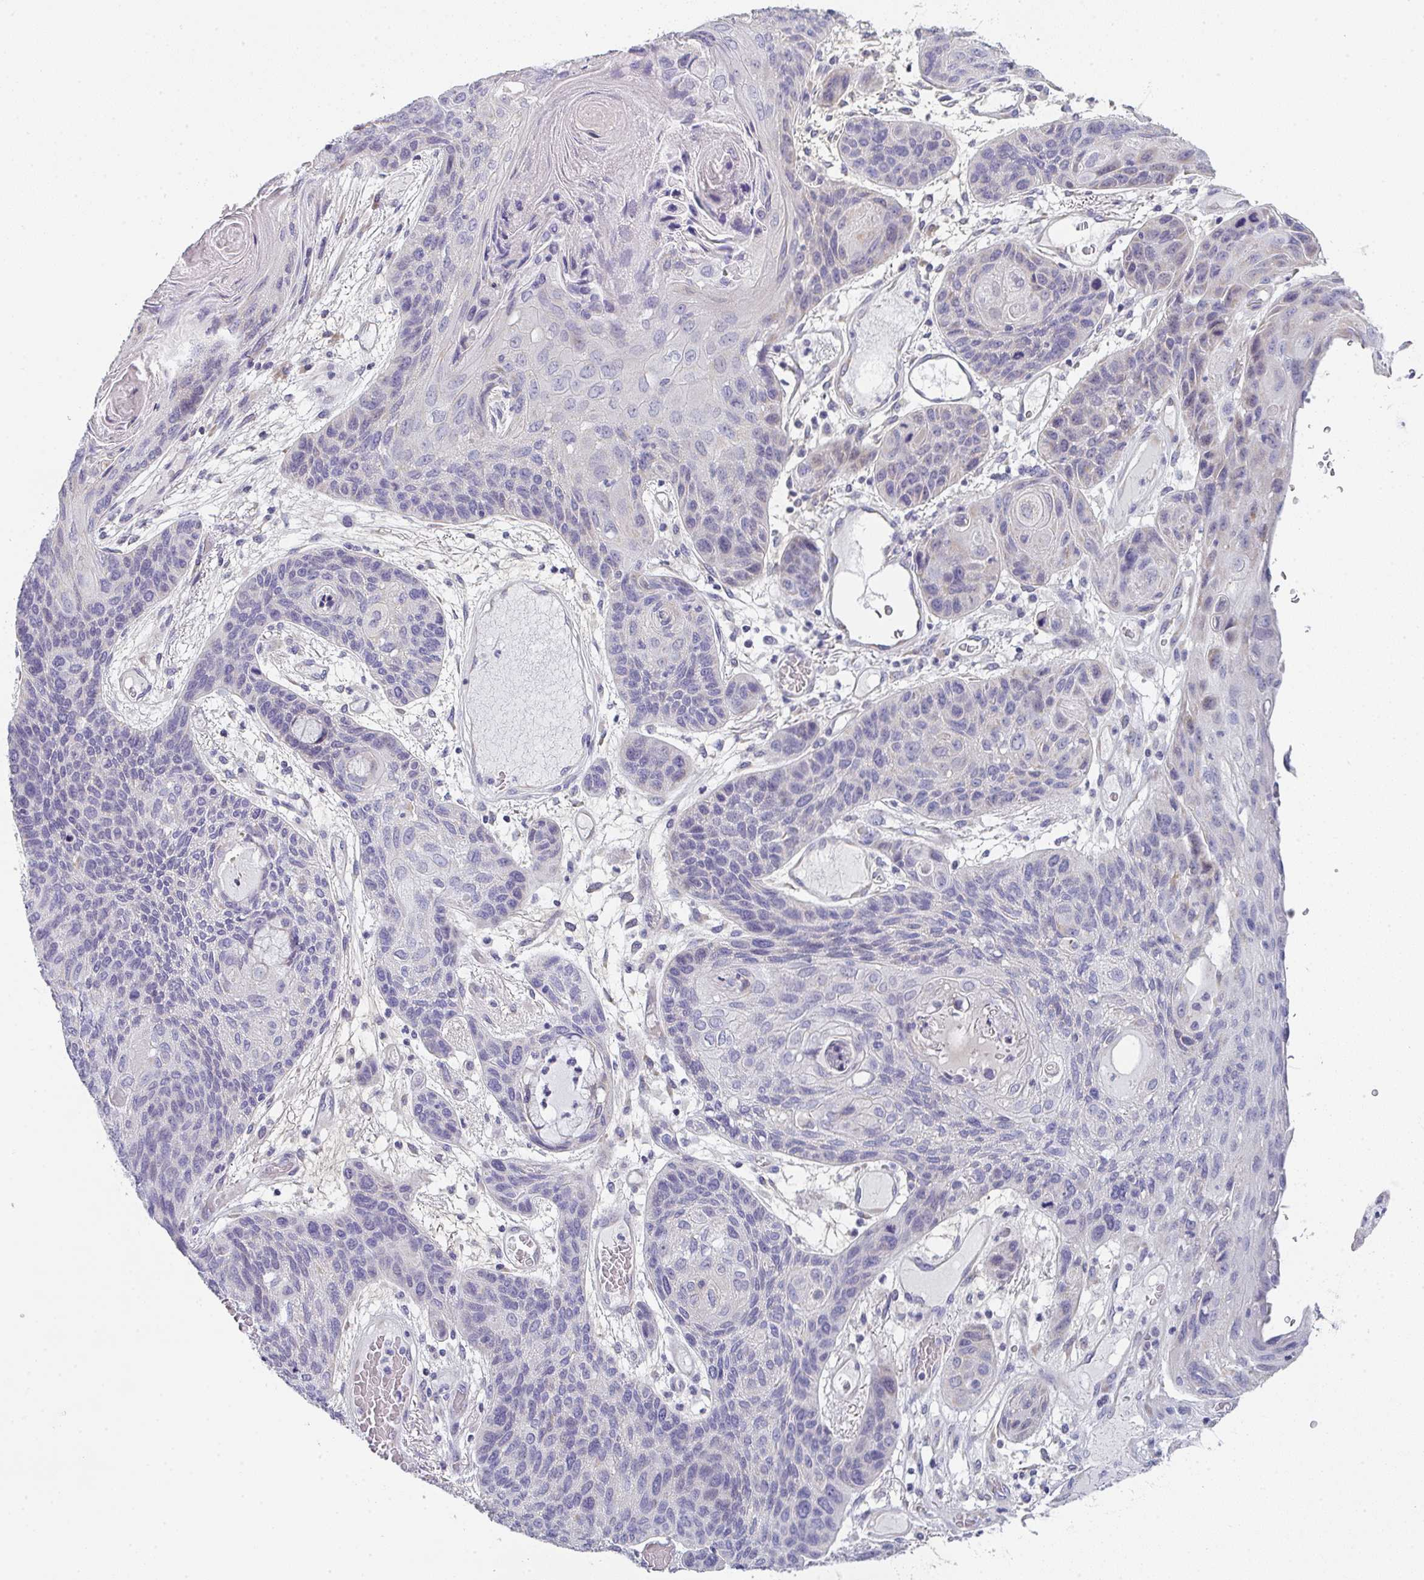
{"staining": {"intensity": "negative", "quantity": "none", "location": "none"}, "tissue": "lung cancer", "cell_type": "Tumor cells", "image_type": "cancer", "snomed": [{"axis": "morphology", "description": "Squamous cell carcinoma, NOS"}, {"axis": "morphology", "description": "Squamous cell carcinoma, metastatic, NOS"}, {"axis": "topography", "description": "Lymph node"}, {"axis": "topography", "description": "Lung"}], "caption": "IHC histopathology image of lung metastatic squamous cell carcinoma stained for a protein (brown), which reveals no expression in tumor cells.", "gene": "CACNA1S", "patient": {"sex": "male", "age": 41}}